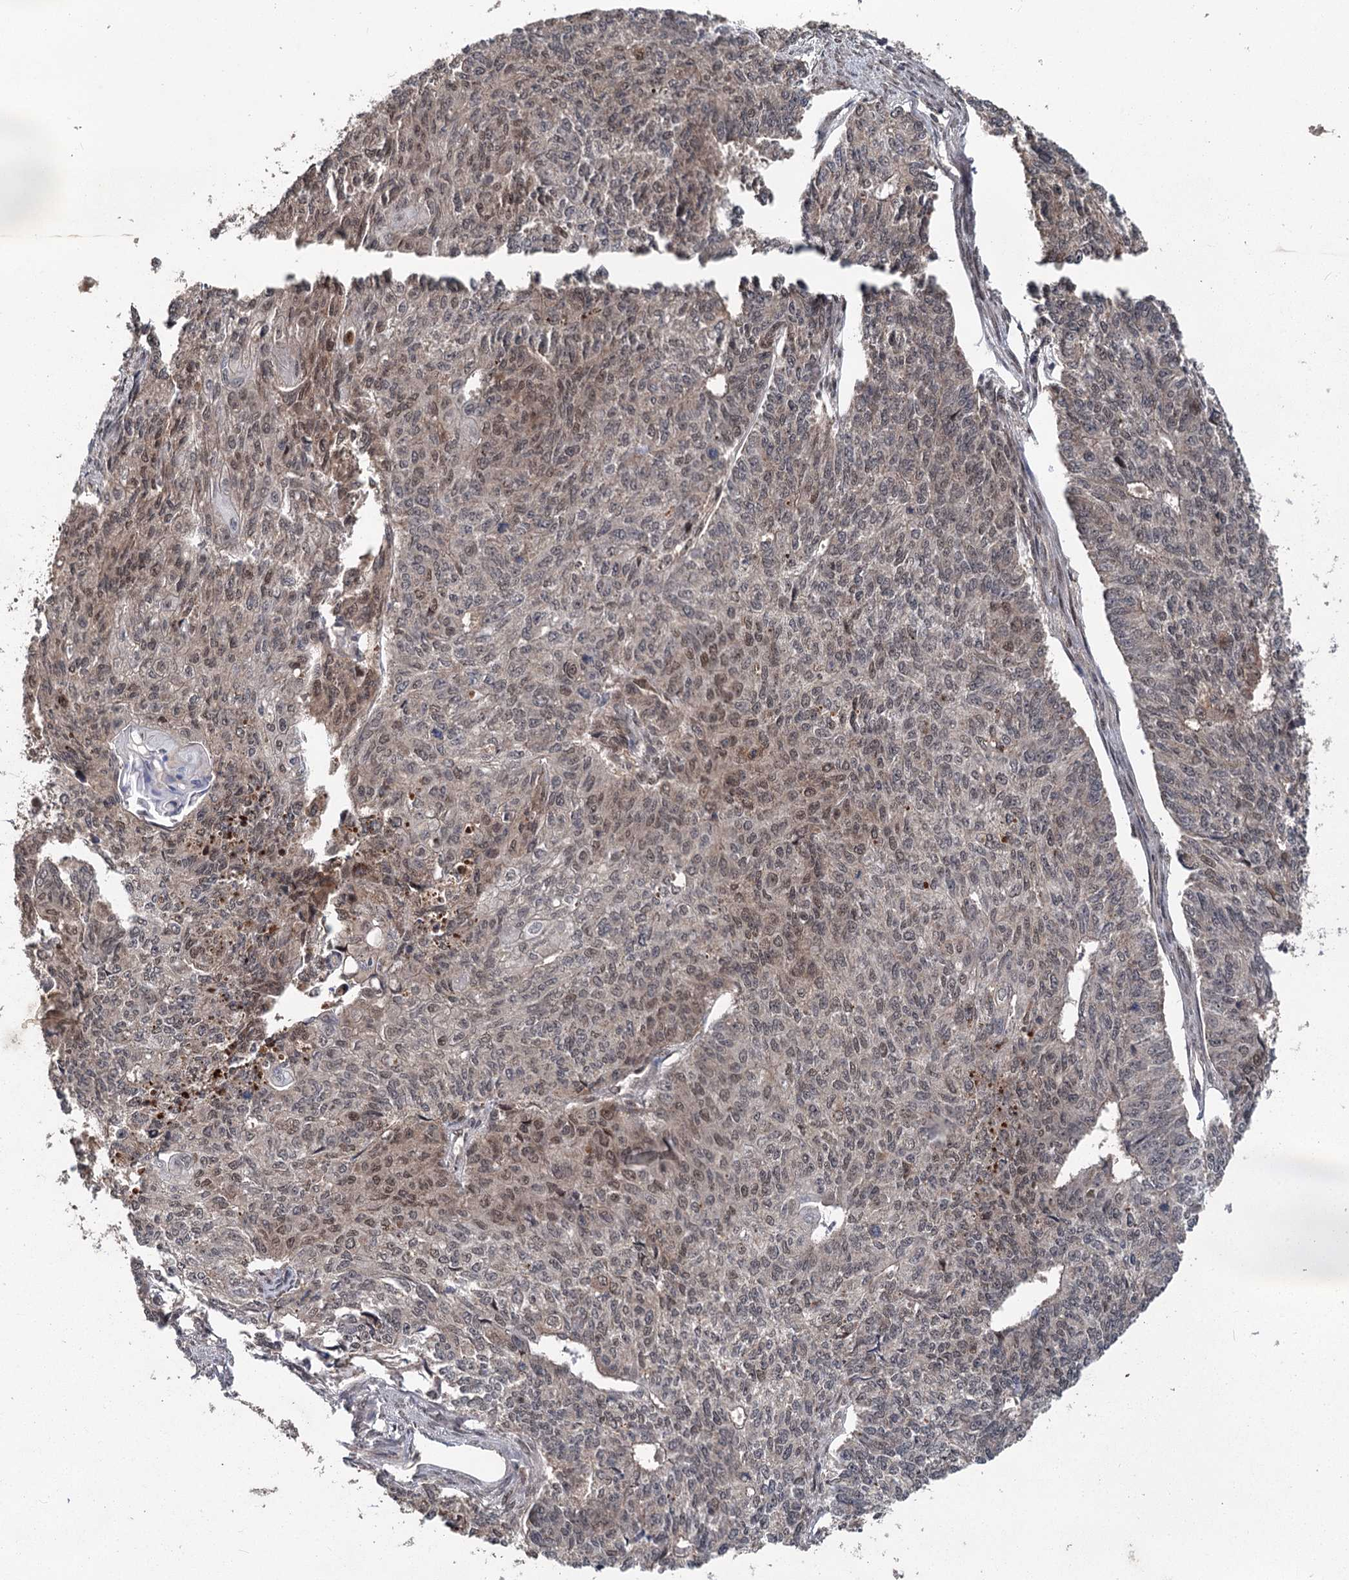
{"staining": {"intensity": "weak", "quantity": "25%-75%", "location": "nuclear"}, "tissue": "endometrial cancer", "cell_type": "Tumor cells", "image_type": "cancer", "snomed": [{"axis": "morphology", "description": "Adenocarcinoma, NOS"}, {"axis": "topography", "description": "Endometrium"}], "caption": "Endometrial cancer (adenocarcinoma) stained for a protein exhibits weak nuclear positivity in tumor cells.", "gene": "MYG1", "patient": {"sex": "female", "age": 32}}